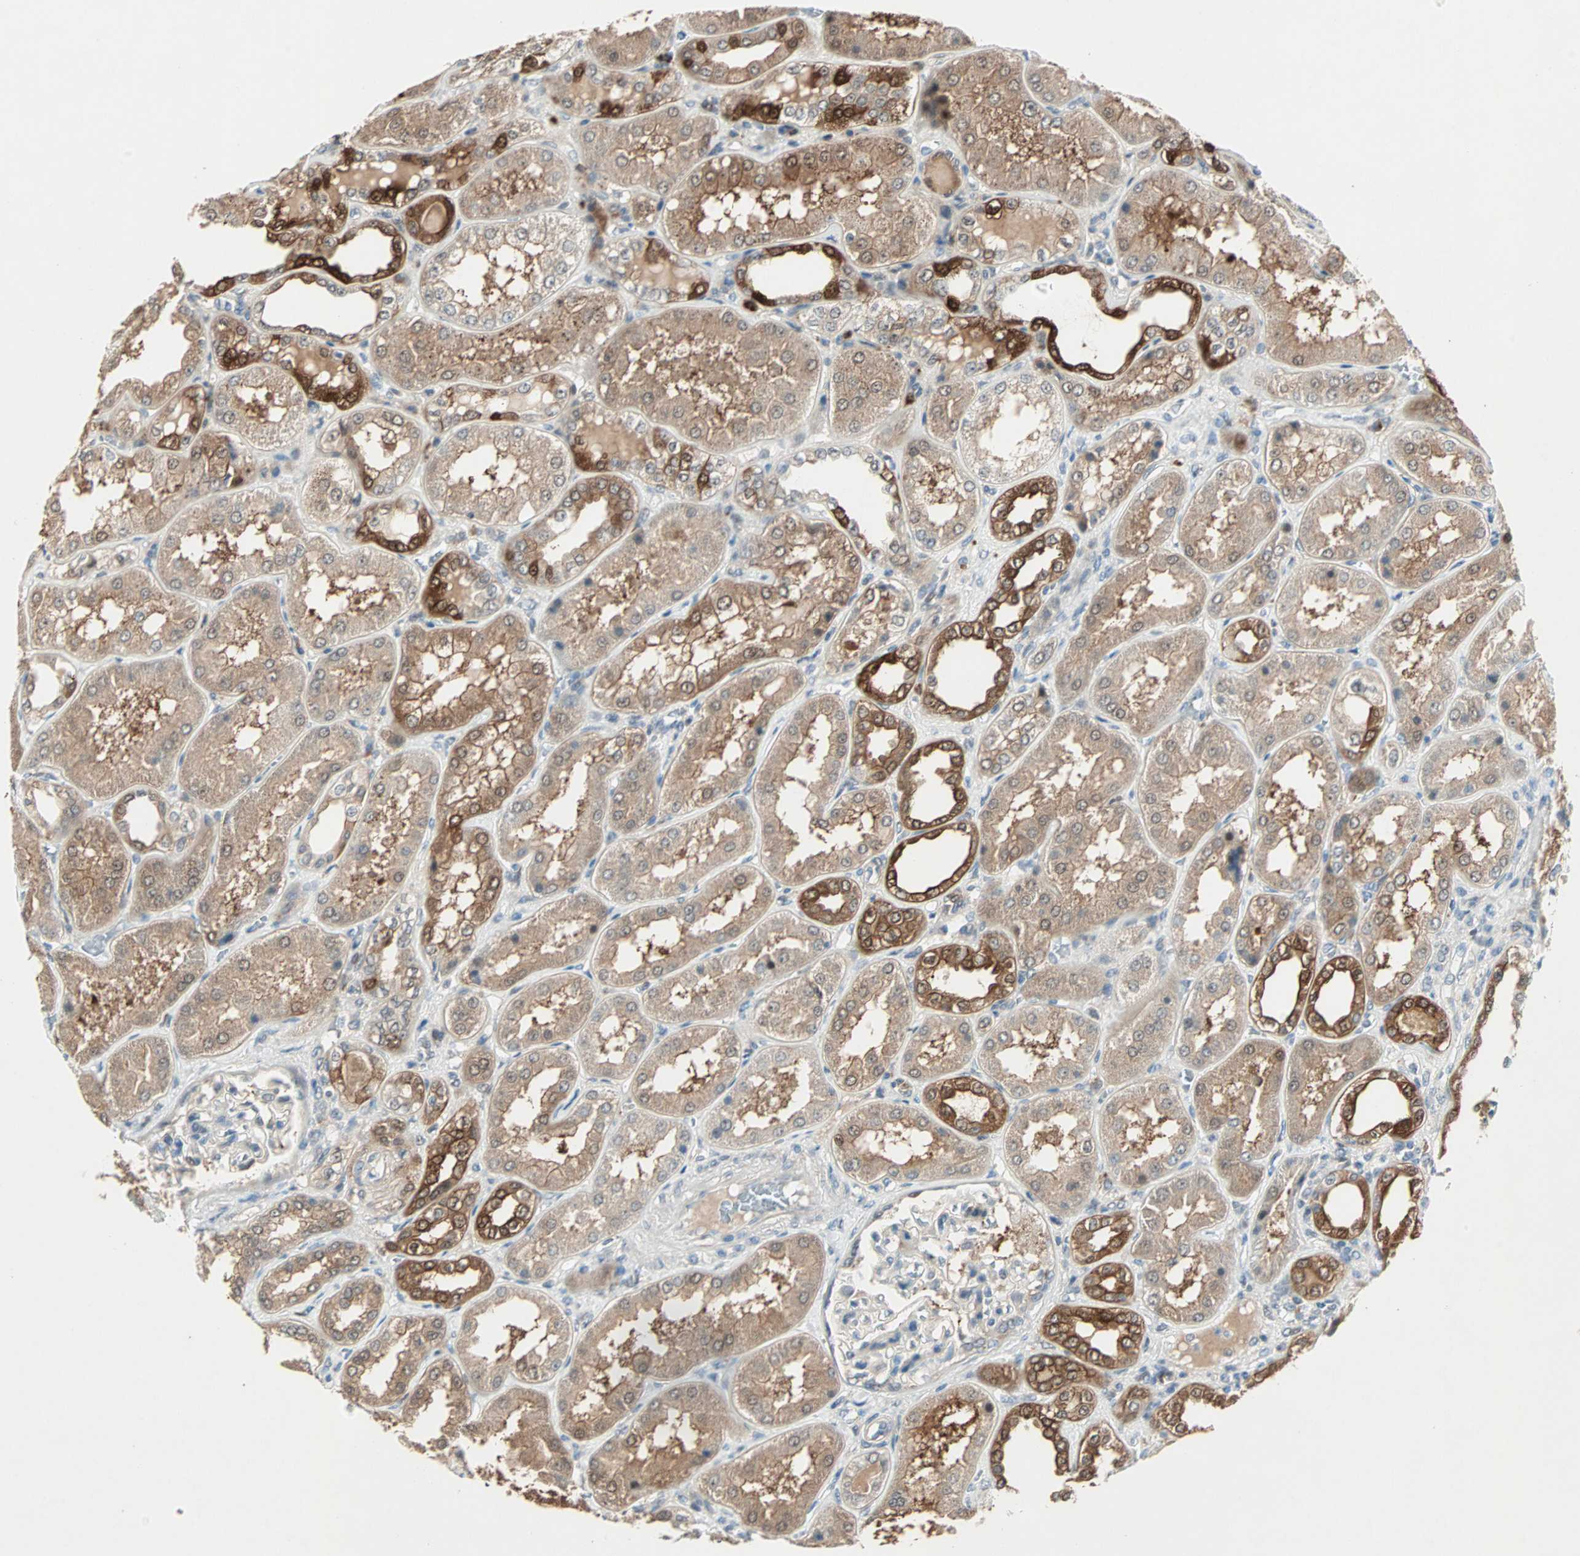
{"staining": {"intensity": "weak", "quantity": ">75%", "location": "cytoplasmic/membranous"}, "tissue": "kidney", "cell_type": "Cells in glomeruli", "image_type": "normal", "snomed": [{"axis": "morphology", "description": "Normal tissue, NOS"}, {"axis": "topography", "description": "Kidney"}], "caption": "The micrograph shows a brown stain indicating the presence of a protein in the cytoplasmic/membranous of cells in glomeruli in kidney.", "gene": "RTL6", "patient": {"sex": "female", "age": 56}}